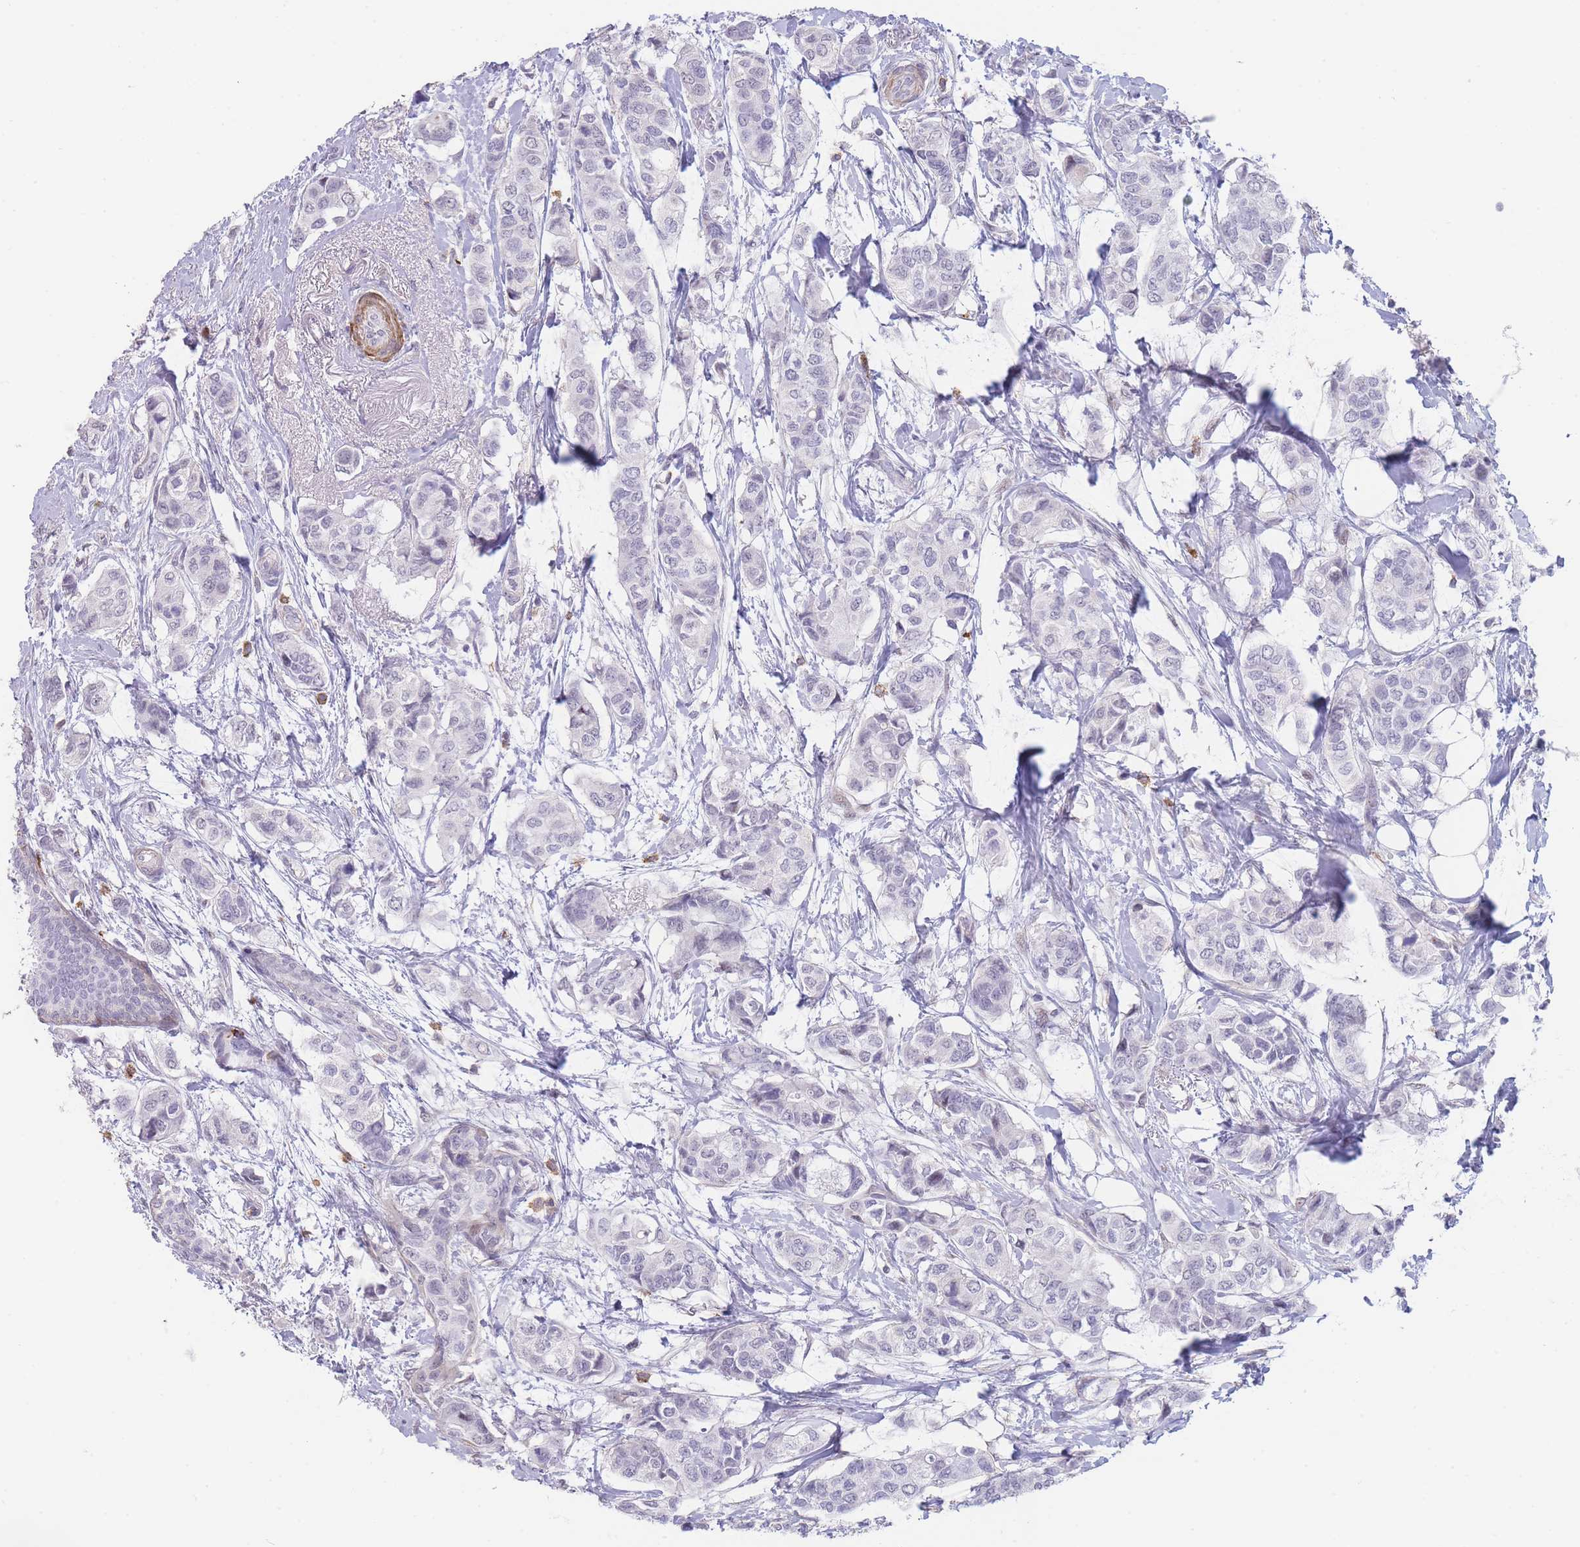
{"staining": {"intensity": "negative", "quantity": "none", "location": "none"}, "tissue": "breast cancer", "cell_type": "Tumor cells", "image_type": "cancer", "snomed": [{"axis": "morphology", "description": "Lobular carcinoma"}, {"axis": "topography", "description": "Breast"}], "caption": "A high-resolution image shows immunohistochemistry (IHC) staining of breast lobular carcinoma, which exhibits no significant expression in tumor cells.", "gene": "ASAP3", "patient": {"sex": "female", "age": 51}}